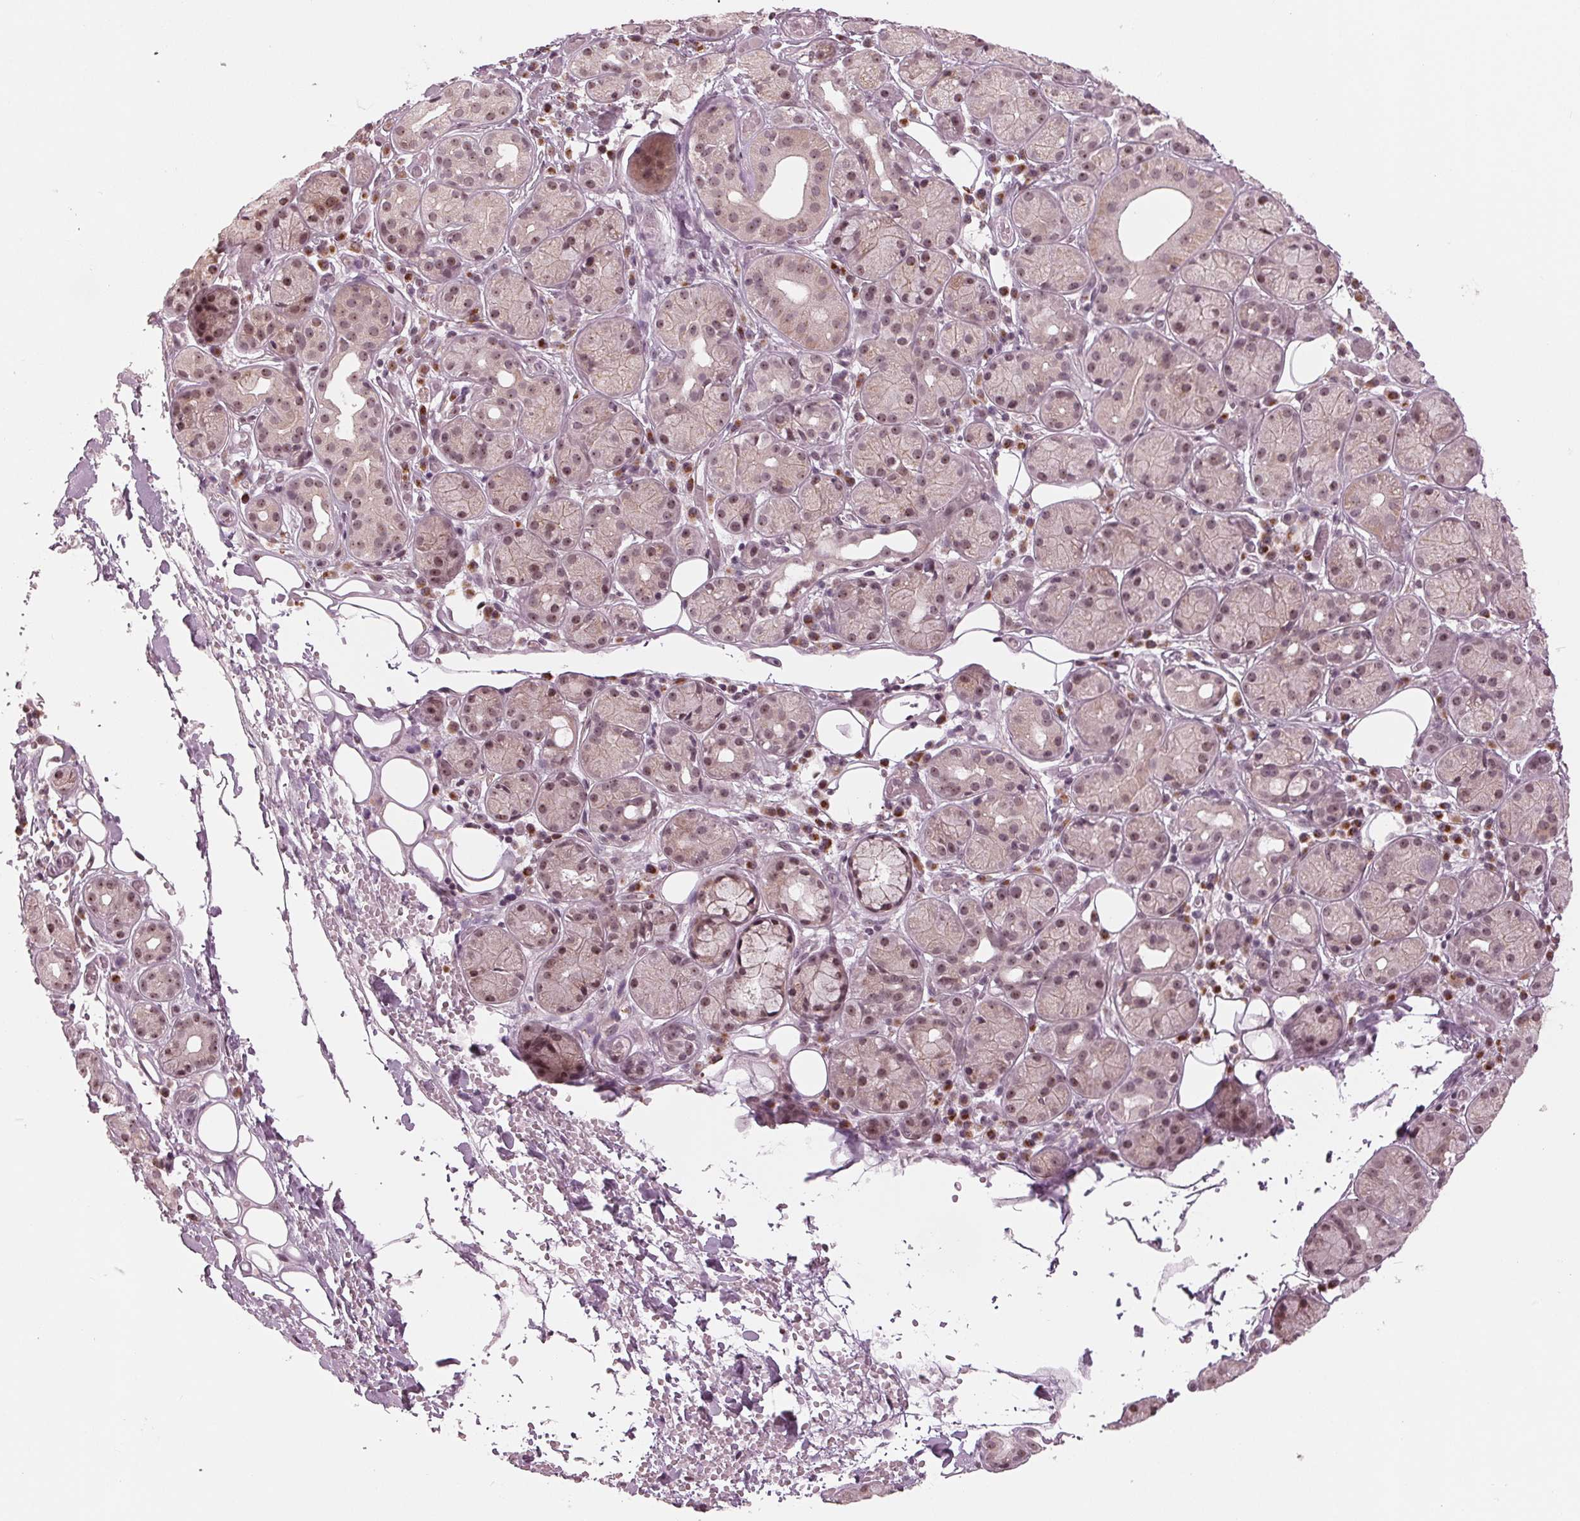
{"staining": {"intensity": "weak", "quantity": "25%-75%", "location": "nuclear"}, "tissue": "salivary gland", "cell_type": "Glandular cells", "image_type": "normal", "snomed": [{"axis": "morphology", "description": "Normal tissue, NOS"}, {"axis": "topography", "description": "Salivary gland"}, {"axis": "topography", "description": "Peripheral nerve tissue"}], "caption": "Glandular cells show low levels of weak nuclear positivity in approximately 25%-75% of cells in unremarkable salivary gland. The protein of interest is stained brown, and the nuclei are stained in blue (DAB IHC with brightfield microscopy, high magnification).", "gene": "SLX4", "patient": {"sex": "male", "age": 71}}